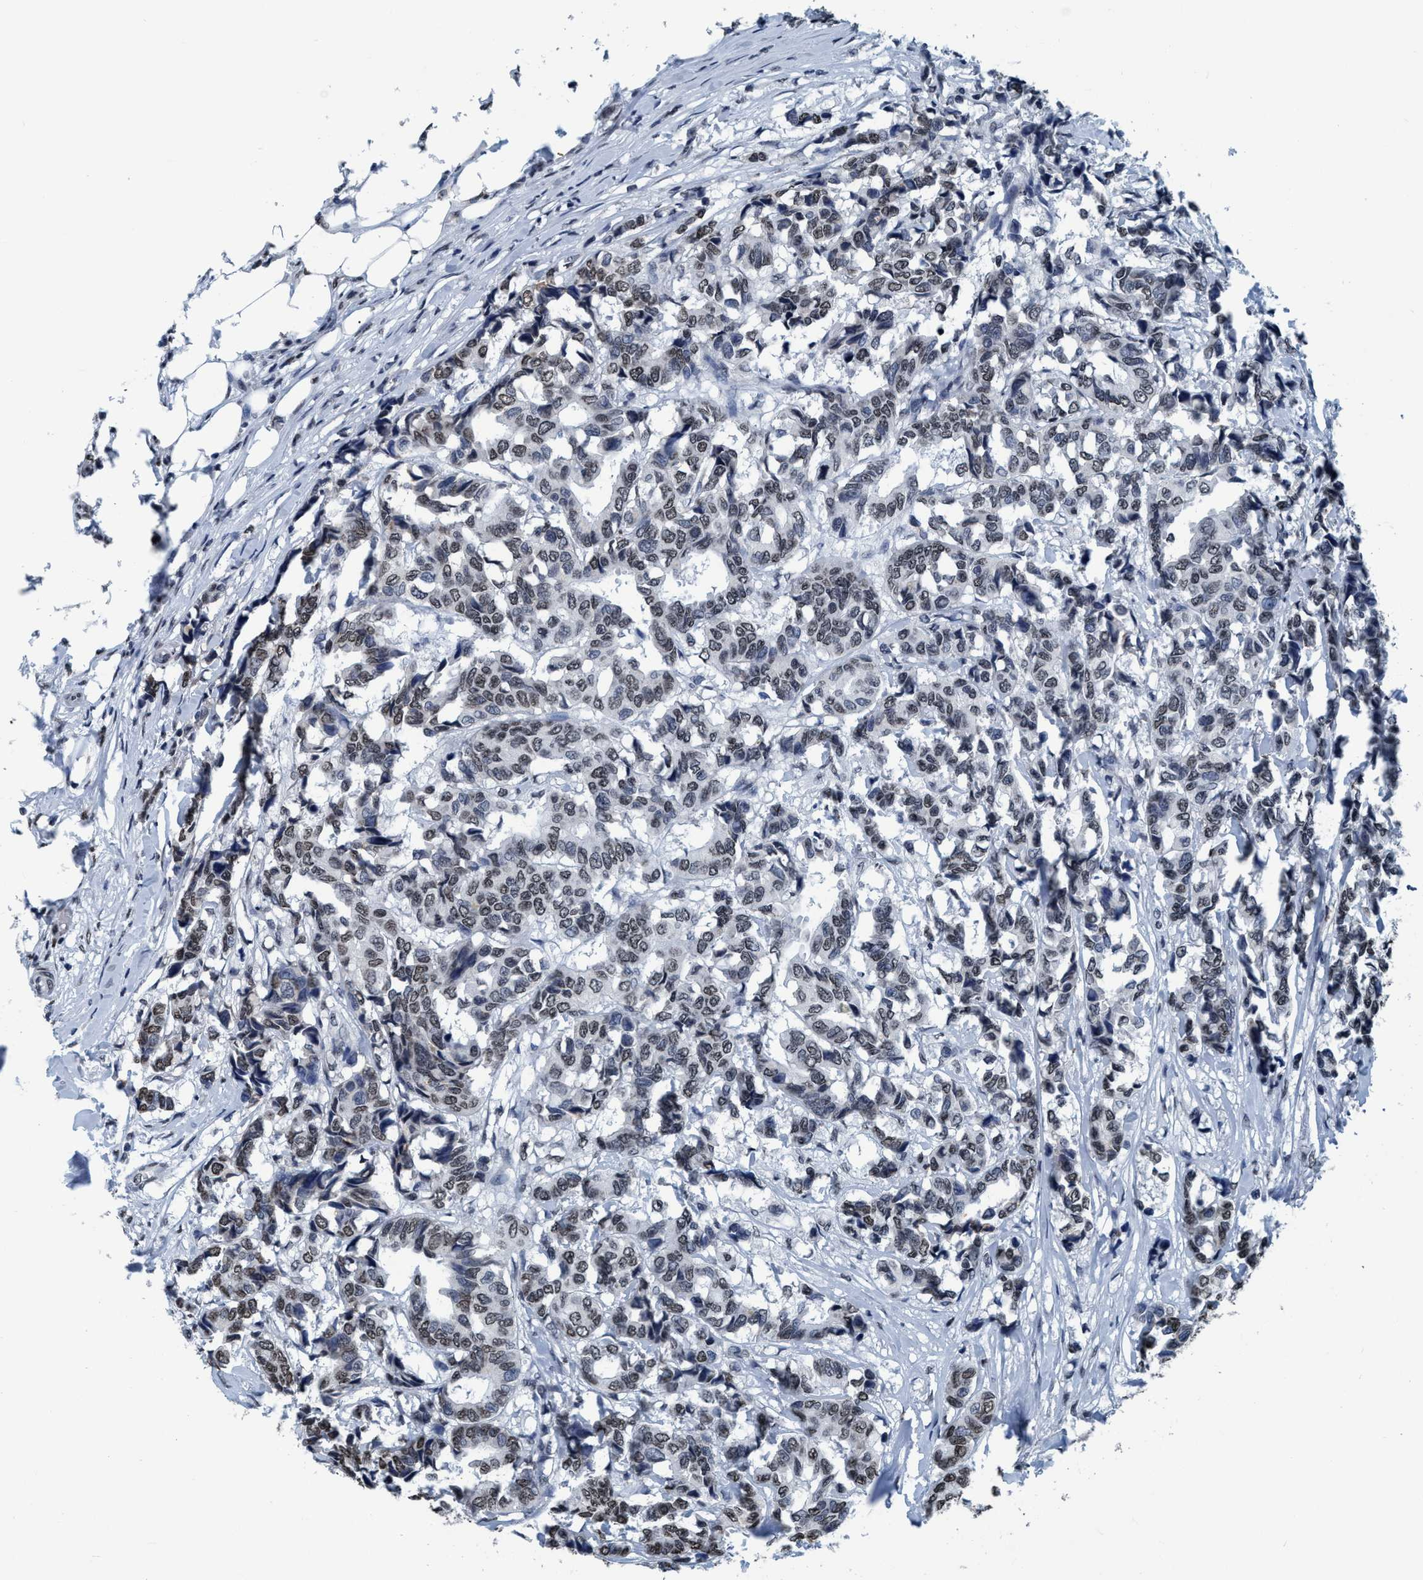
{"staining": {"intensity": "weak", "quantity": ">75%", "location": "nuclear"}, "tissue": "breast cancer", "cell_type": "Tumor cells", "image_type": "cancer", "snomed": [{"axis": "morphology", "description": "Duct carcinoma"}, {"axis": "topography", "description": "Breast"}], "caption": "DAB (3,3'-diaminobenzidine) immunohistochemical staining of human breast cancer demonstrates weak nuclear protein positivity in about >75% of tumor cells.", "gene": "CCNE2", "patient": {"sex": "female", "age": 87}}